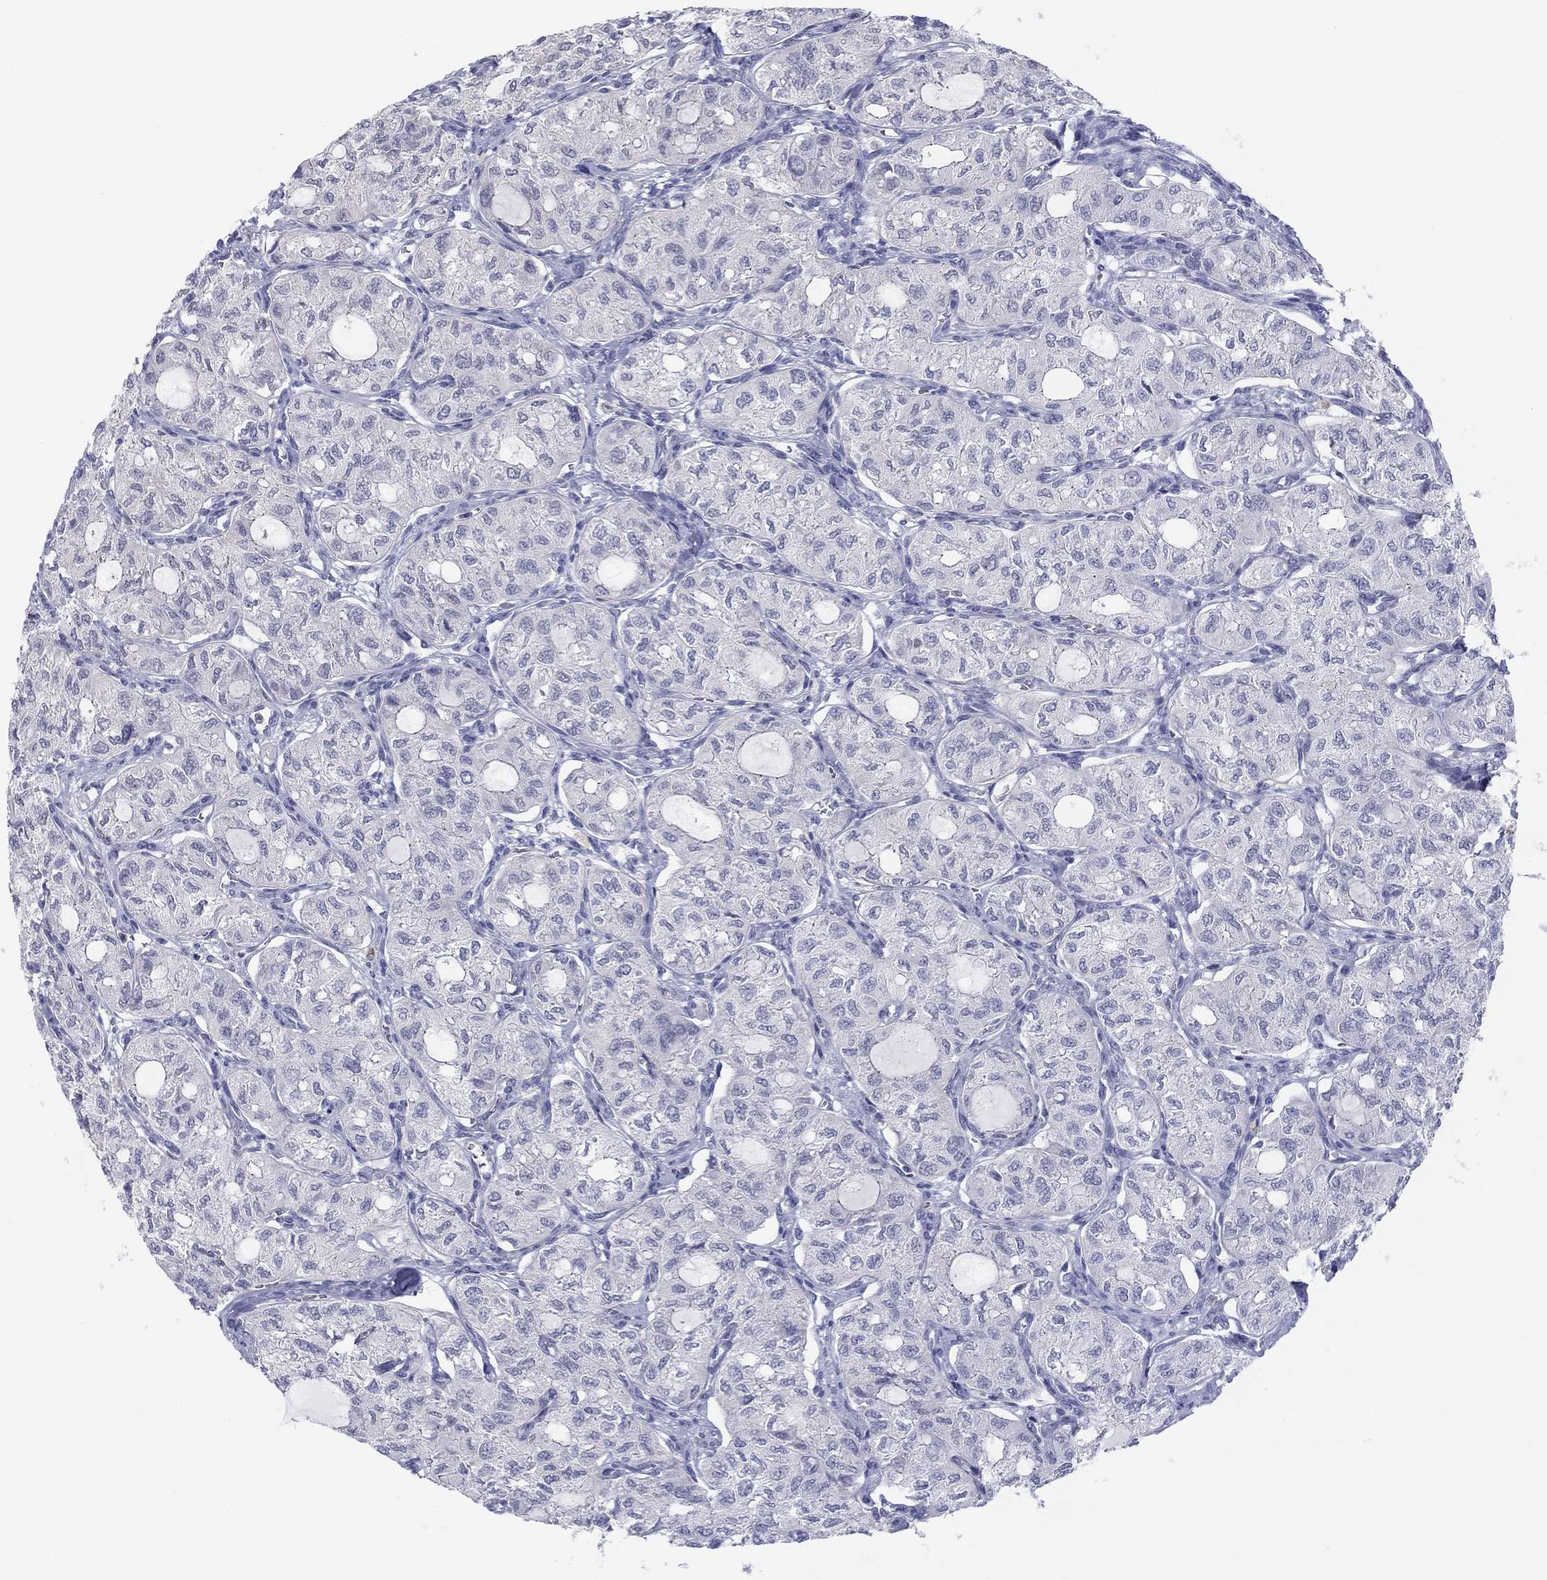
{"staining": {"intensity": "negative", "quantity": "none", "location": "none"}, "tissue": "thyroid cancer", "cell_type": "Tumor cells", "image_type": "cancer", "snomed": [{"axis": "morphology", "description": "Follicular adenoma carcinoma, NOS"}, {"axis": "topography", "description": "Thyroid gland"}], "caption": "This is a image of immunohistochemistry (IHC) staining of thyroid cancer, which shows no positivity in tumor cells.", "gene": "PDXK", "patient": {"sex": "male", "age": 75}}